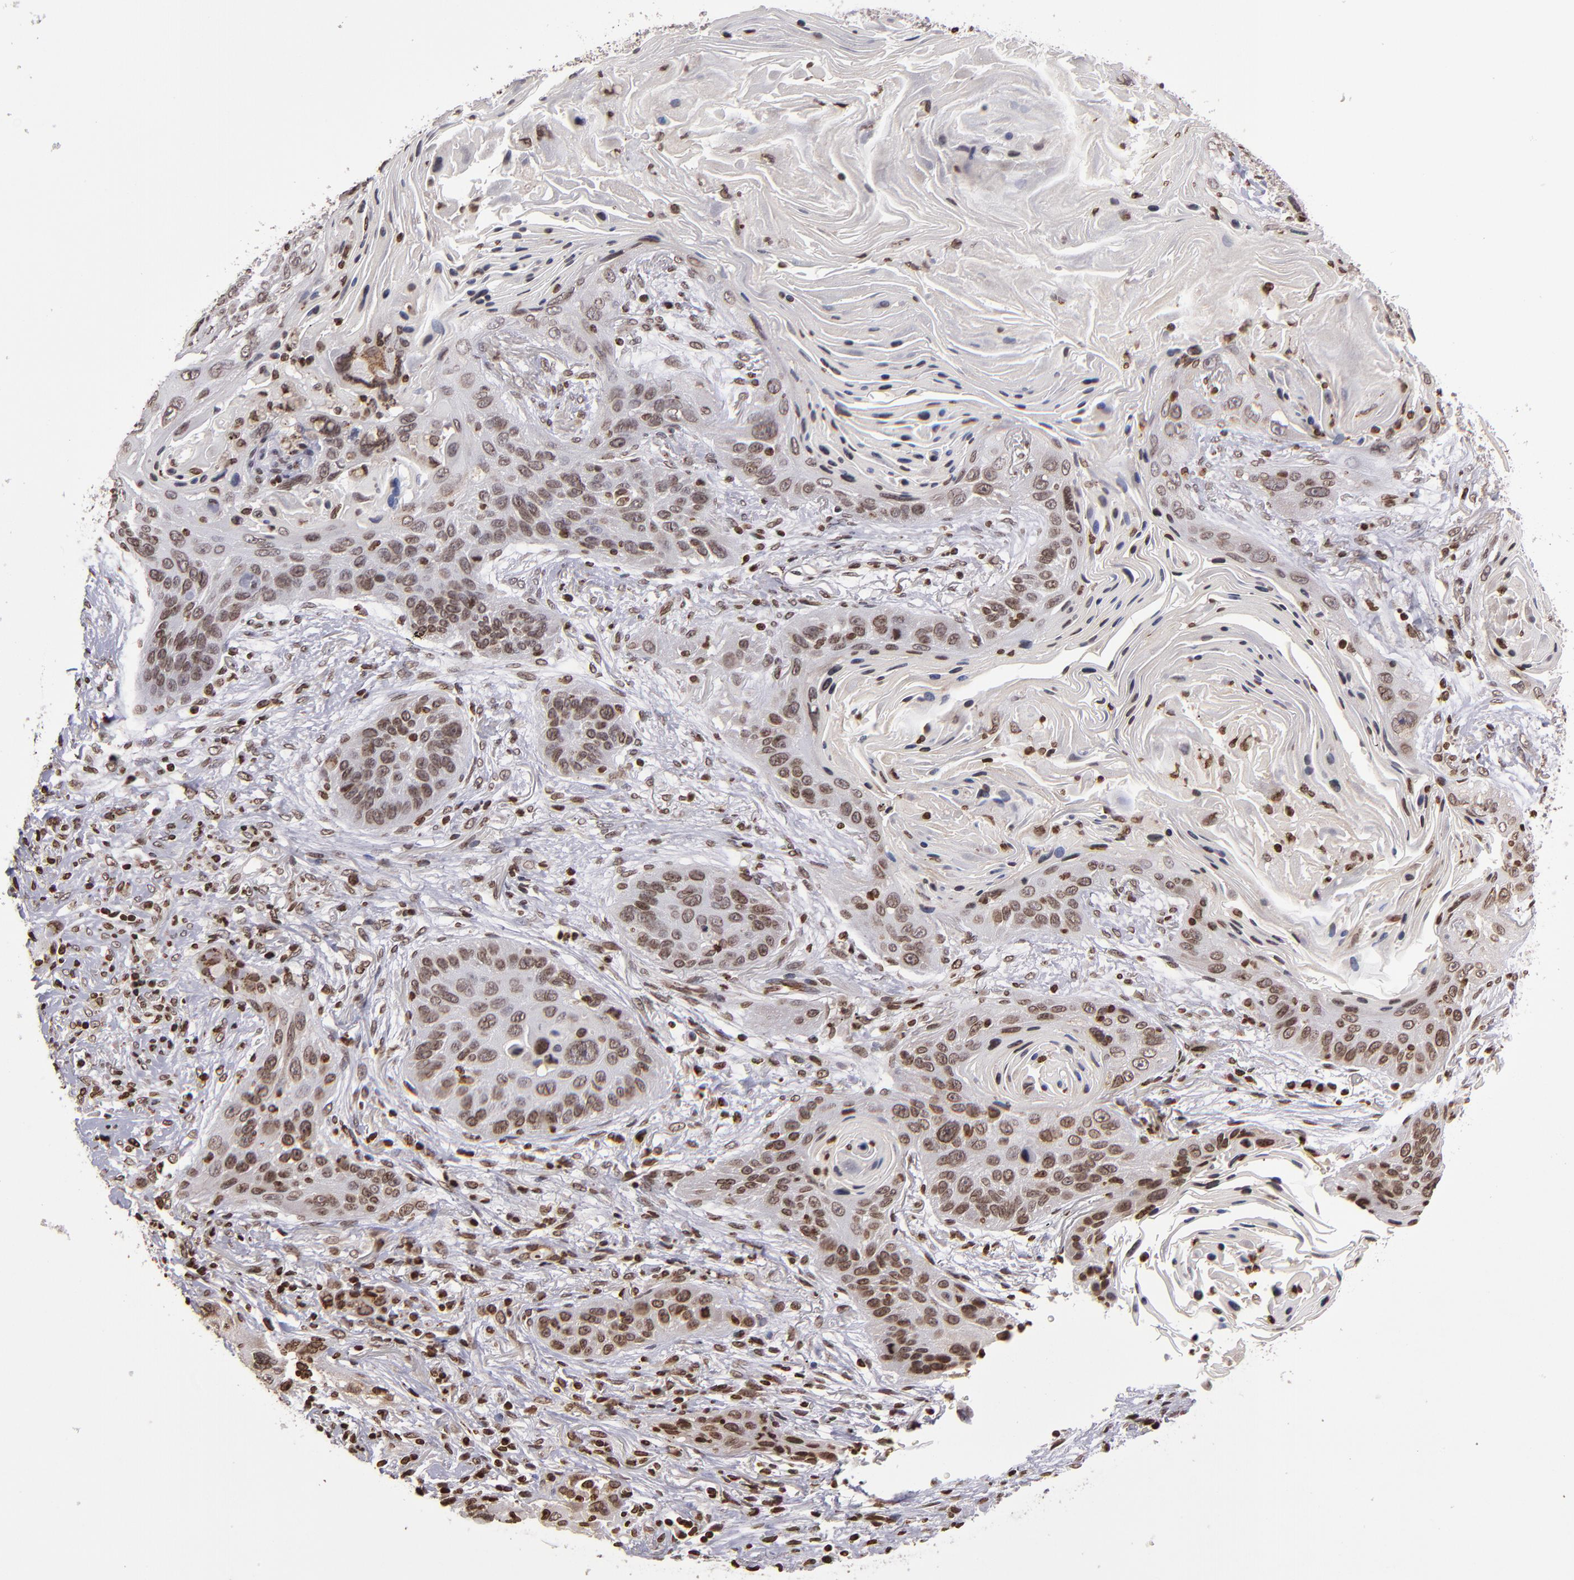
{"staining": {"intensity": "moderate", "quantity": ">75%", "location": "cytoplasmic/membranous,nuclear"}, "tissue": "lung cancer", "cell_type": "Tumor cells", "image_type": "cancer", "snomed": [{"axis": "morphology", "description": "Squamous cell carcinoma, NOS"}, {"axis": "topography", "description": "Lung"}], "caption": "This micrograph shows IHC staining of squamous cell carcinoma (lung), with medium moderate cytoplasmic/membranous and nuclear expression in approximately >75% of tumor cells.", "gene": "CSDC2", "patient": {"sex": "female", "age": 67}}